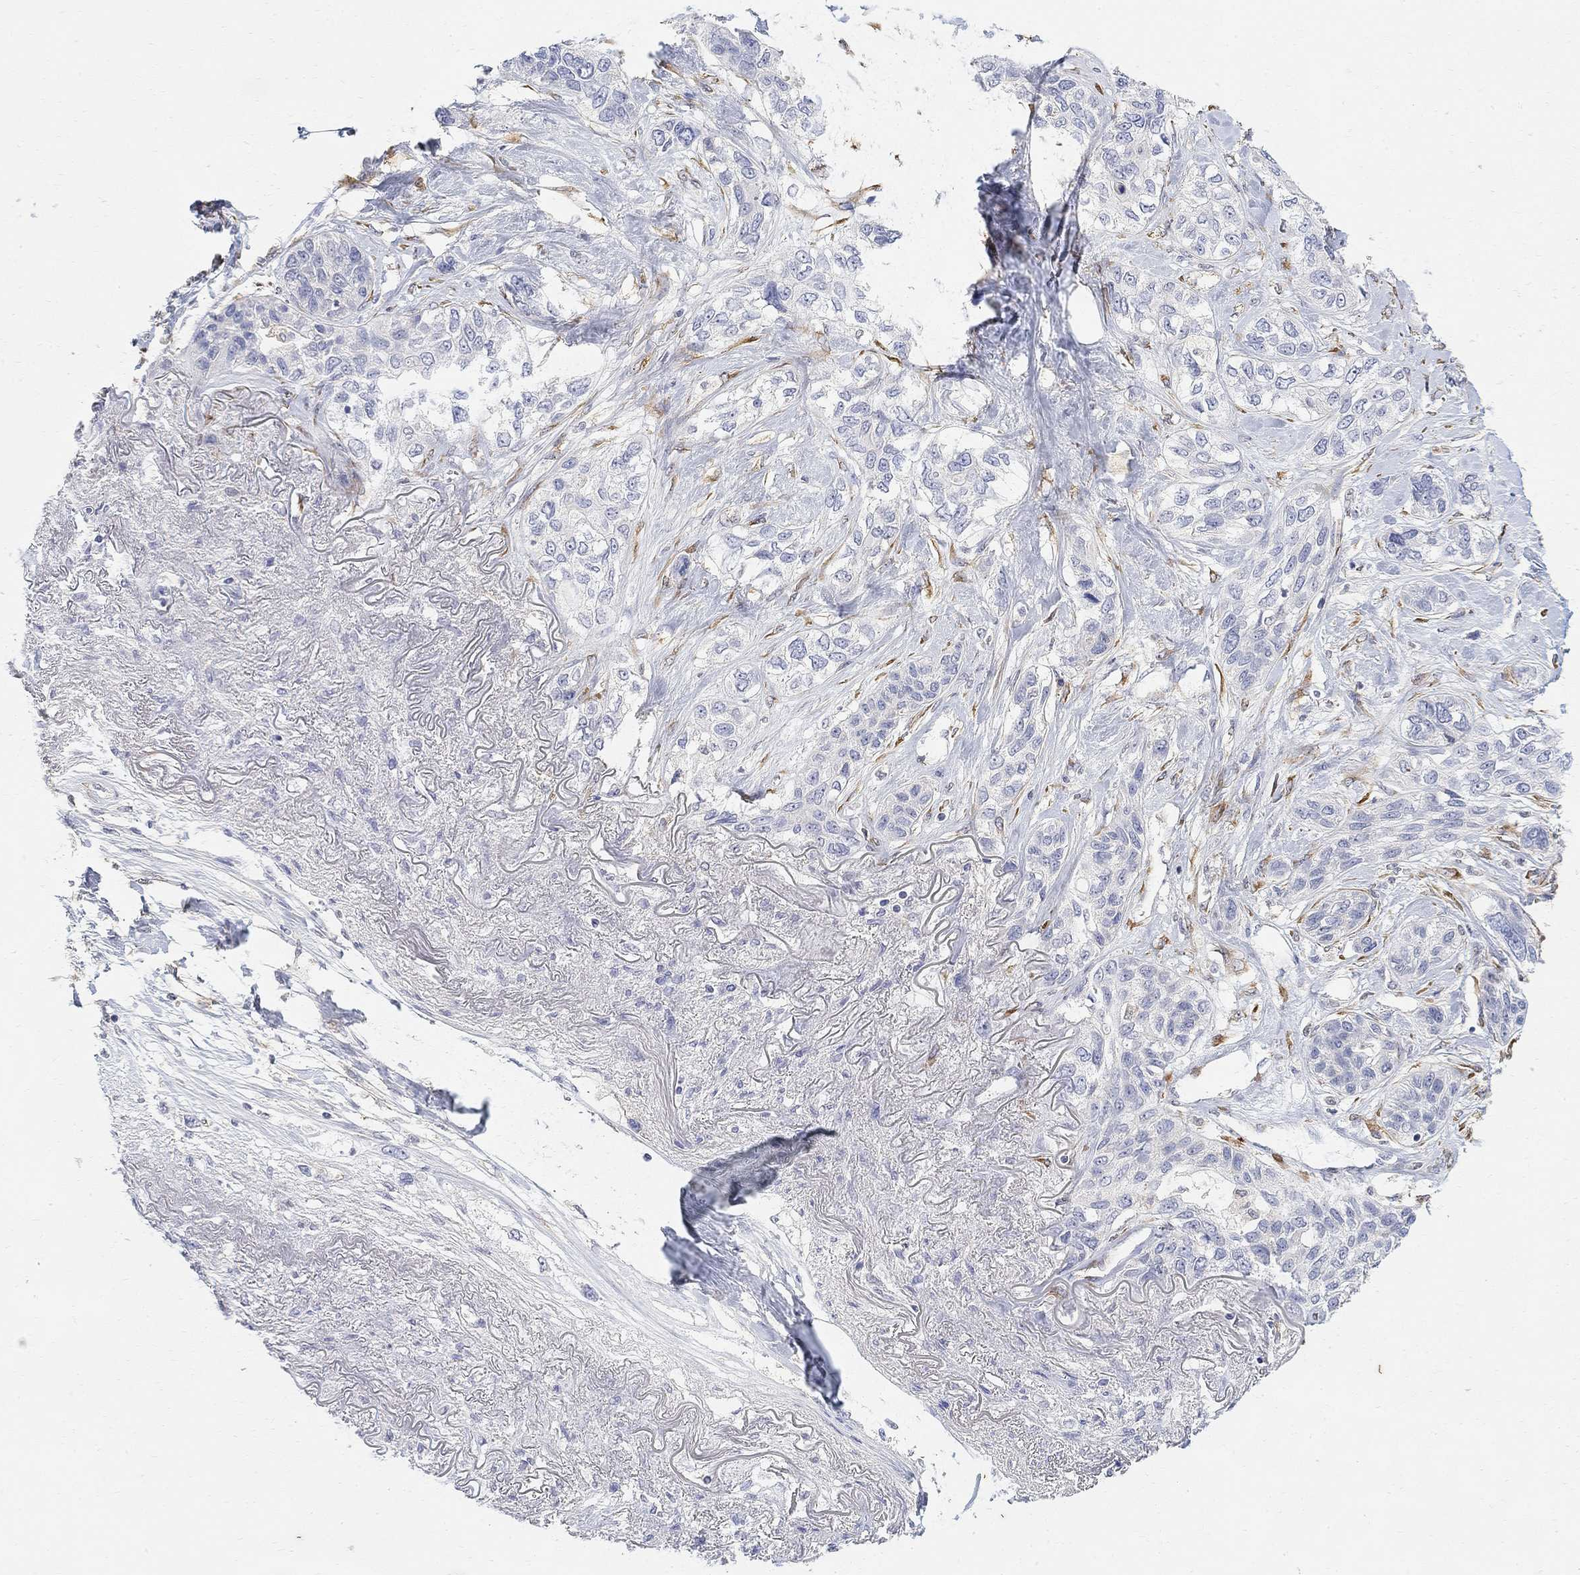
{"staining": {"intensity": "negative", "quantity": "none", "location": "none"}, "tissue": "lung cancer", "cell_type": "Tumor cells", "image_type": "cancer", "snomed": [{"axis": "morphology", "description": "Squamous cell carcinoma, NOS"}, {"axis": "topography", "description": "Lung"}], "caption": "Immunohistochemical staining of squamous cell carcinoma (lung) exhibits no significant positivity in tumor cells.", "gene": "FNDC5", "patient": {"sex": "female", "age": 70}}